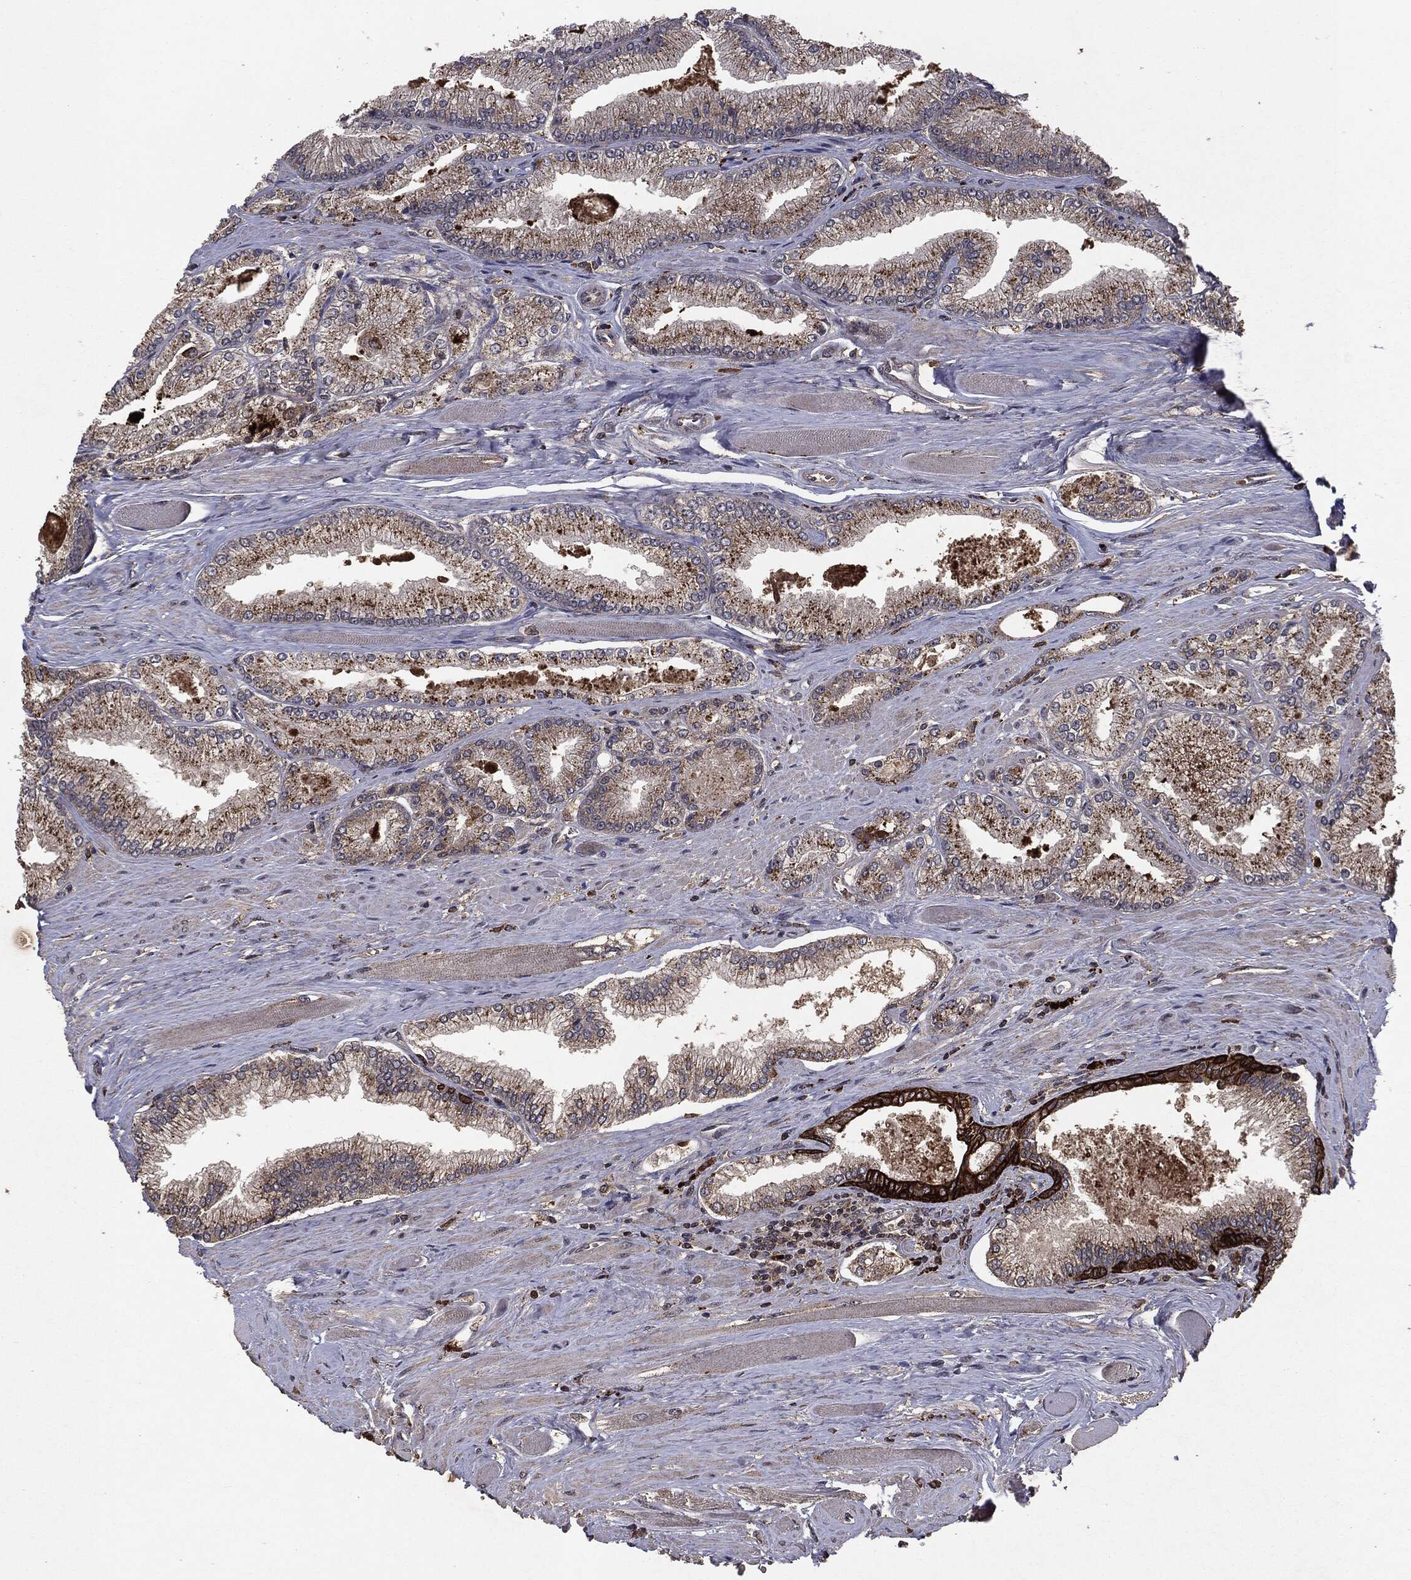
{"staining": {"intensity": "negative", "quantity": "none", "location": "none"}, "tissue": "prostate cancer", "cell_type": "Tumor cells", "image_type": "cancer", "snomed": [{"axis": "morphology", "description": "Adenocarcinoma, Low grade"}, {"axis": "topography", "description": "Prostate"}], "caption": "The image shows no staining of tumor cells in low-grade adenocarcinoma (prostate).", "gene": "MTOR", "patient": {"sex": "male", "age": 67}}